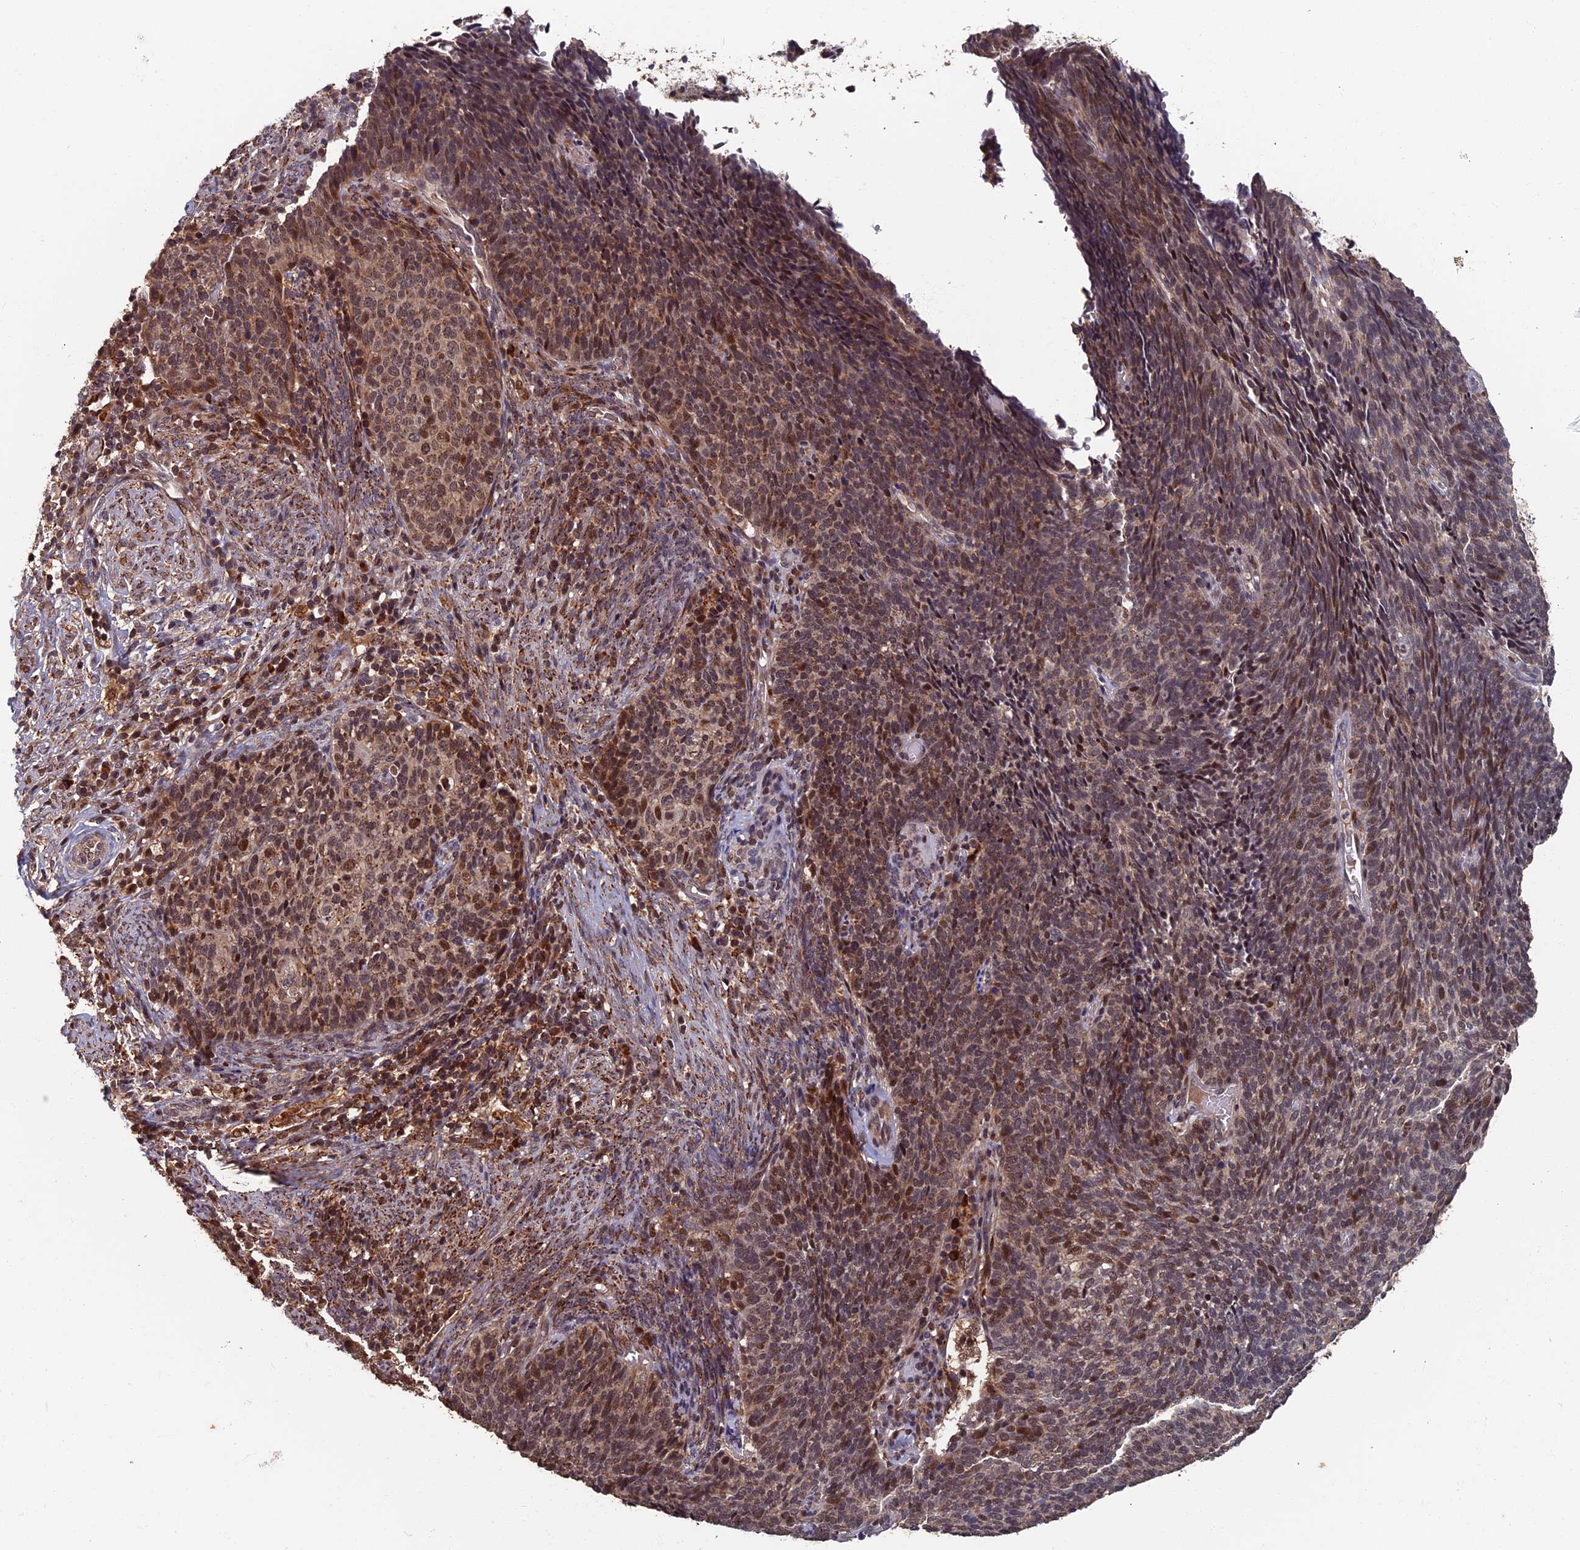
{"staining": {"intensity": "moderate", "quantity": ">75%", "location": "cytoplasmic/membranous,nuclear"}, "tissue": "cervical cancer", "cell_type": "Tumor cells", "image_type": "cancer", "snomed": [{"axis": "morphology", "description": "Squamous cell carcinoma, NOS"}, {"axis": "topography", "description": "Cervix"}], "caption": "This image shows cervical cancer stained with immunohistochemistry (IHC) to label a protein in brown. The cytoplasmic/membranous and nuclear of tumor cells show moderate positivity for the protein. Nuclei are counter-stained blue.", "gene": "RASGRF1", "patient": {"sex": "female", "age": 39}}